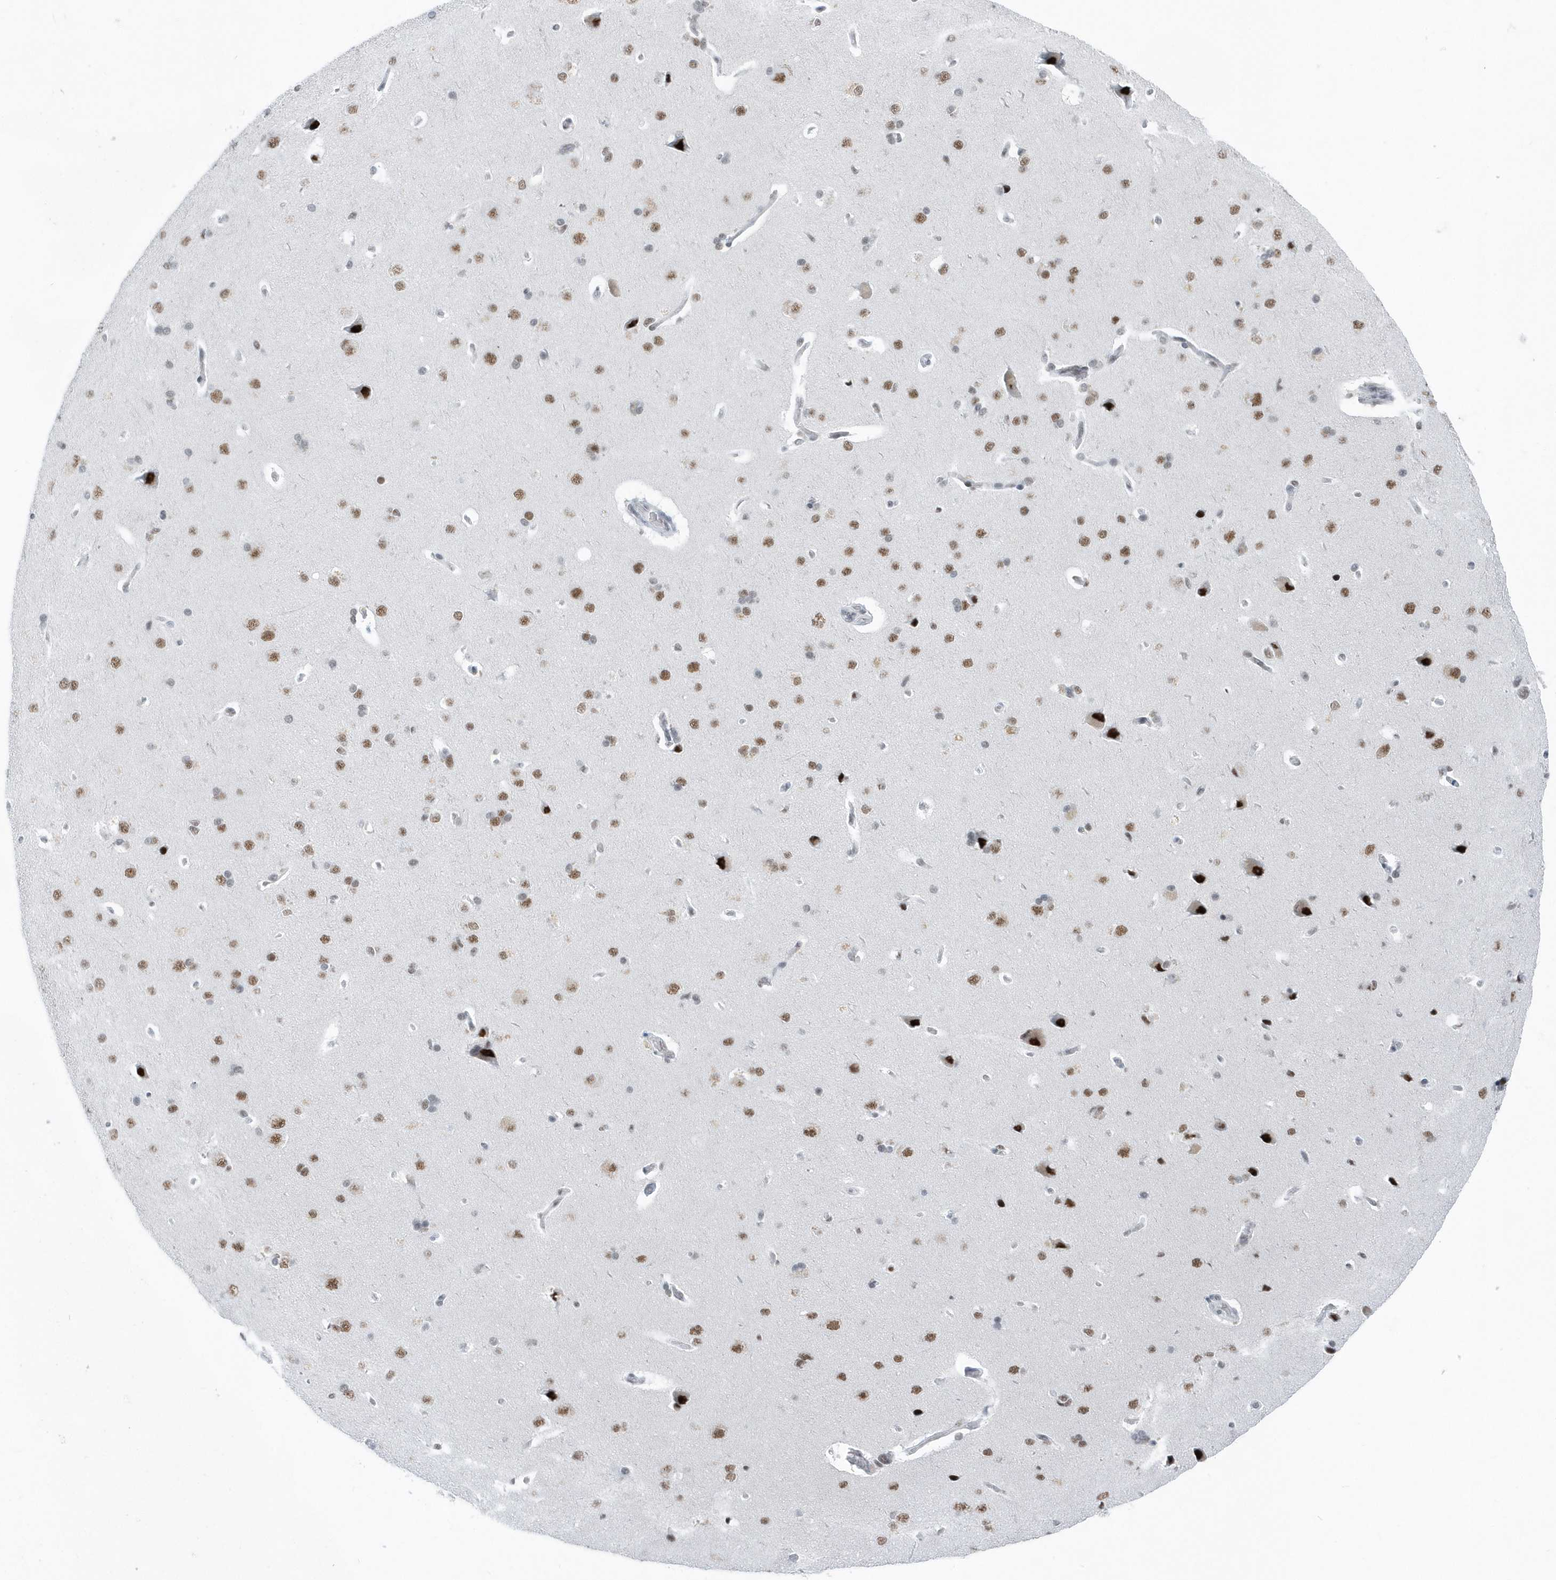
{"staining": {"intensity": "weak", "quantity": "25%-75%", "location": "nuclear"}, "tissue": "cerebral cortex", "cell_type": "Endothelial cells", "image_type": "normal", "snomed": [{"axis": "morphology", "description": "Normal tissue, NOS"}, {"axis": "topography", "description": "Cerebral cortex"}], "caption": "High-power microscopy captured an immunohistochemistry histopathology image of benign cerebral cortex, revealing weak nuclear positivity in approximately 25%-75% of endothelial cells.", "gene": "FIP1L1", "patient": {"sex": "male", "age": 62}}